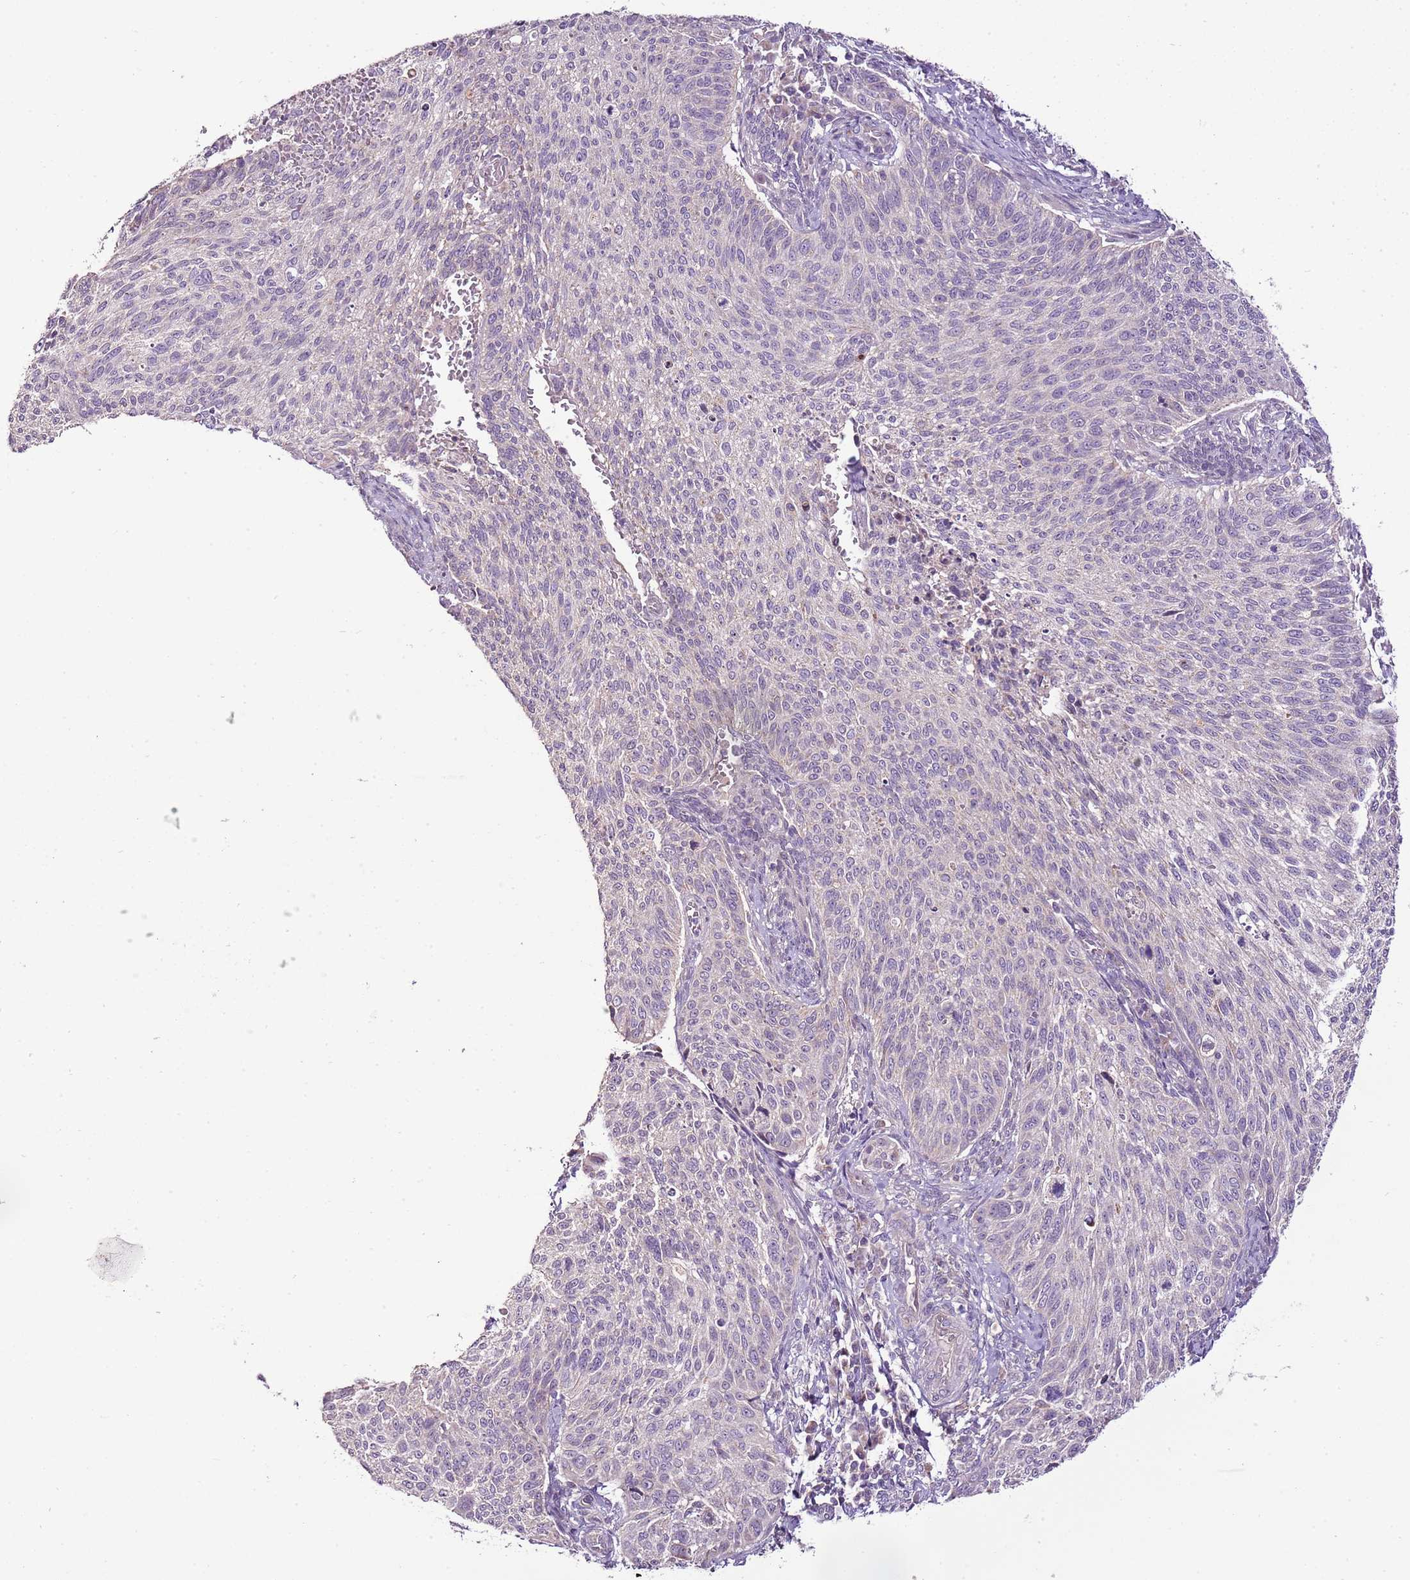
{"staining": {"intensity": "negative", "quantity": "none", "location": "none"}, "tissue": "cervical cancer", "cell_type": "Tumor cells", "image_type": "cancer", "snomed": [{"axis": "morphology", "description": "Squamous cell carcinoma, NOS"}, {"axis": "topography", "description": "Cervix"}], "caption": "The immunohistochemistry (IHC) photomicrograph has no significant expression in tumor cells of cervical cancer (squamous cell carcinoma) tissue.", "gene": "CMKLR1", "patient": {"sex": "female", "age": 70}}